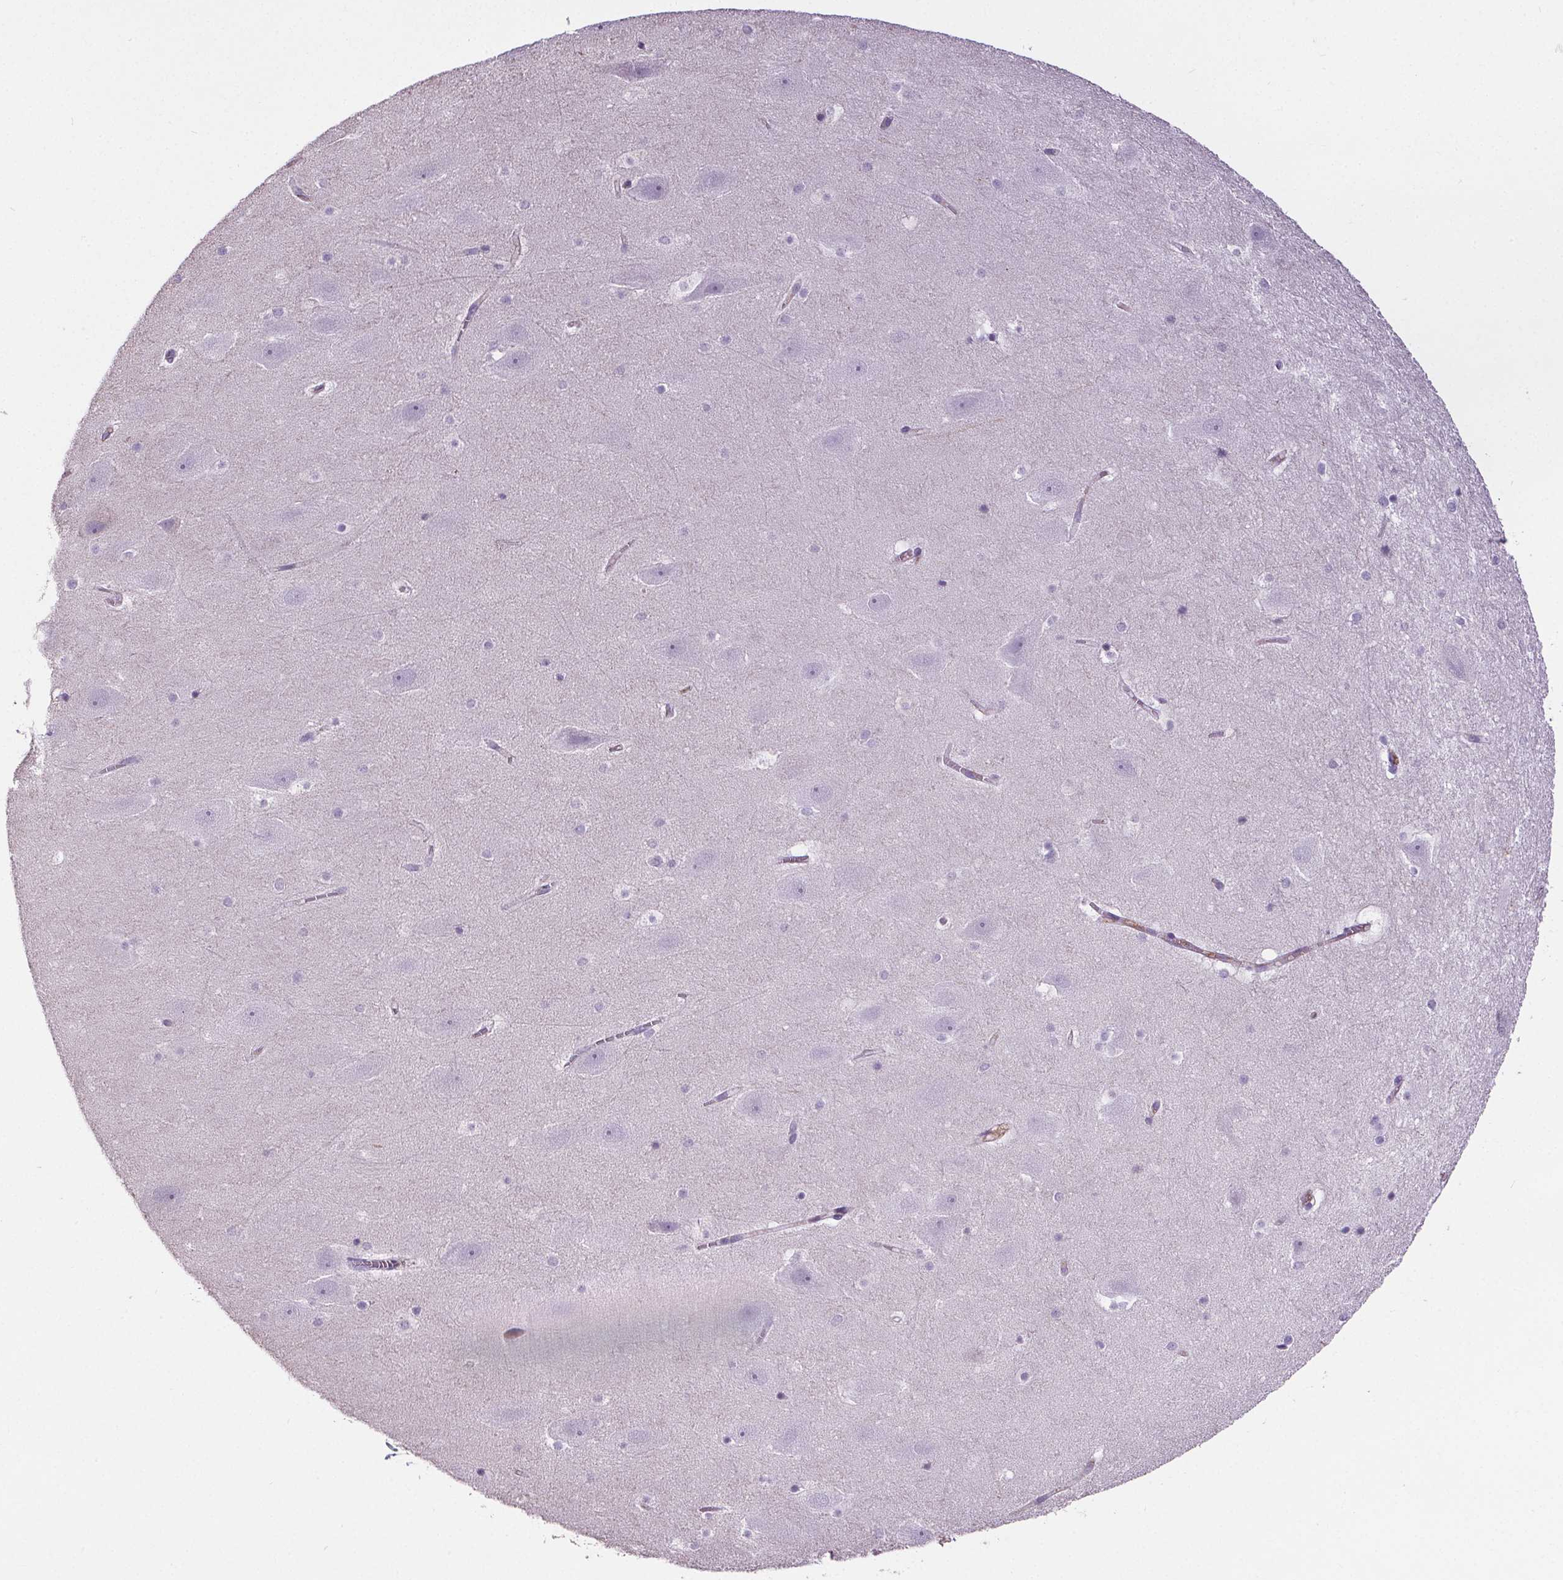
{"staining": {"intensity": "negative", "quantity": "none", "location": "none"}, "tissue": "hippocampus", "cell_type": "Glial cells", "image_type": "normal", "snomed": [{"axis": "morphology", "description": "Normal tissue, NOS"}, {"axis": "topography", "description": "Hippocampus"}], "caption": "Immunohistochemistry micrograph of unremarkable human hippocampus stained for a protein (brown), which demonstrates no positivity in glial cells. (DAB (3,3'-diaminobenzidine) immunohistochemistry, high magnification).", "gene": "CD5L", "patient": {"sex": "male", "age": 45}}